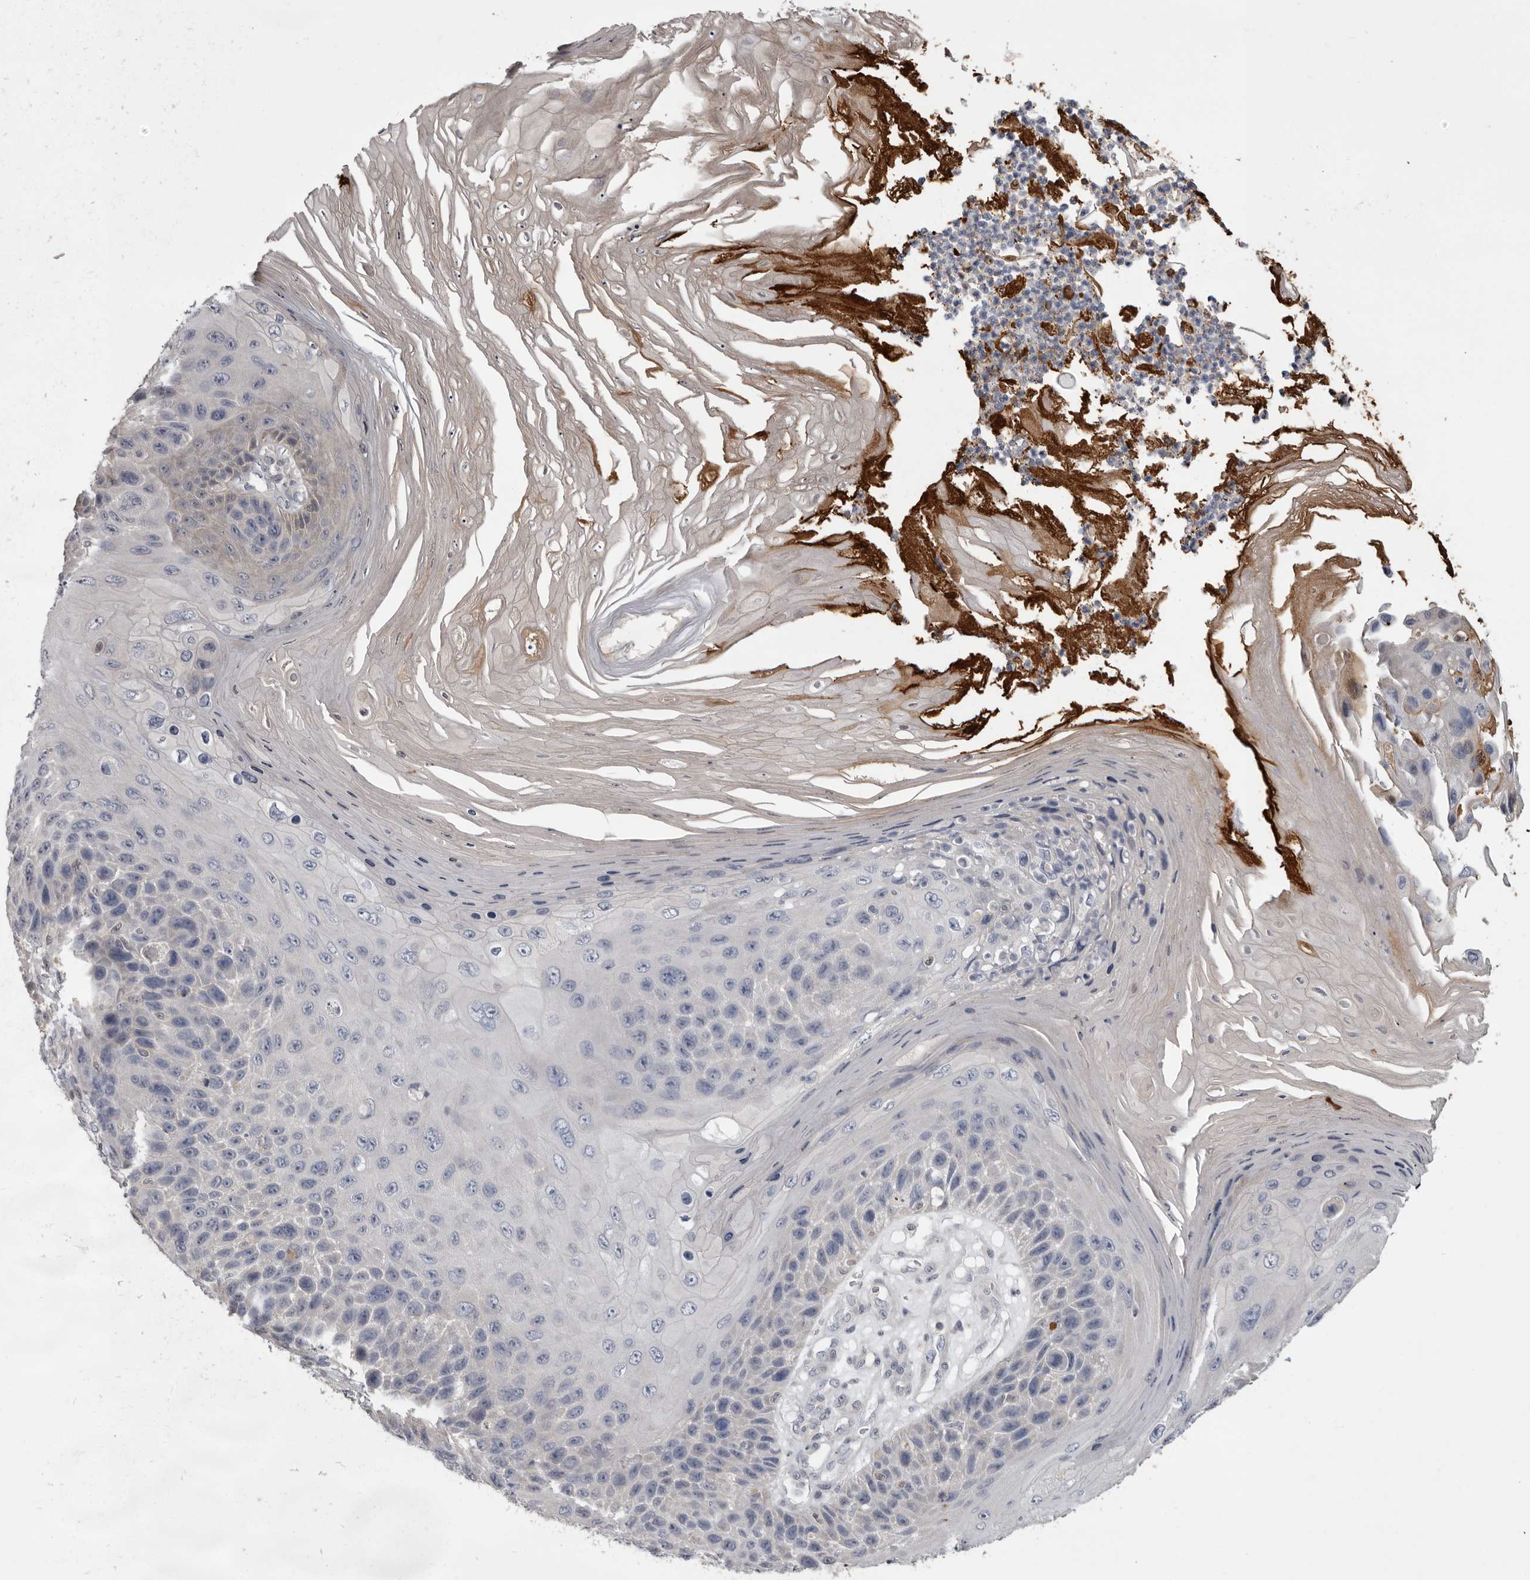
{"staining": {"intensity": "negative", "quantity": "none", "location": "none"}, "tissue": "skin cancer", "cell_type": "Tumor cells", "image_type": "cancer", "snomed": [{"axis": "morphology", "description": "Squamous cell carcinoma, NOS"}, {"axis": "topography", "description": "Skin"}], "caption": "This is an IHC image of skin cancer. There is no staining in tumor cells.", "gene": "MDH1", "patient": {"sex": "female", "age": 88}}